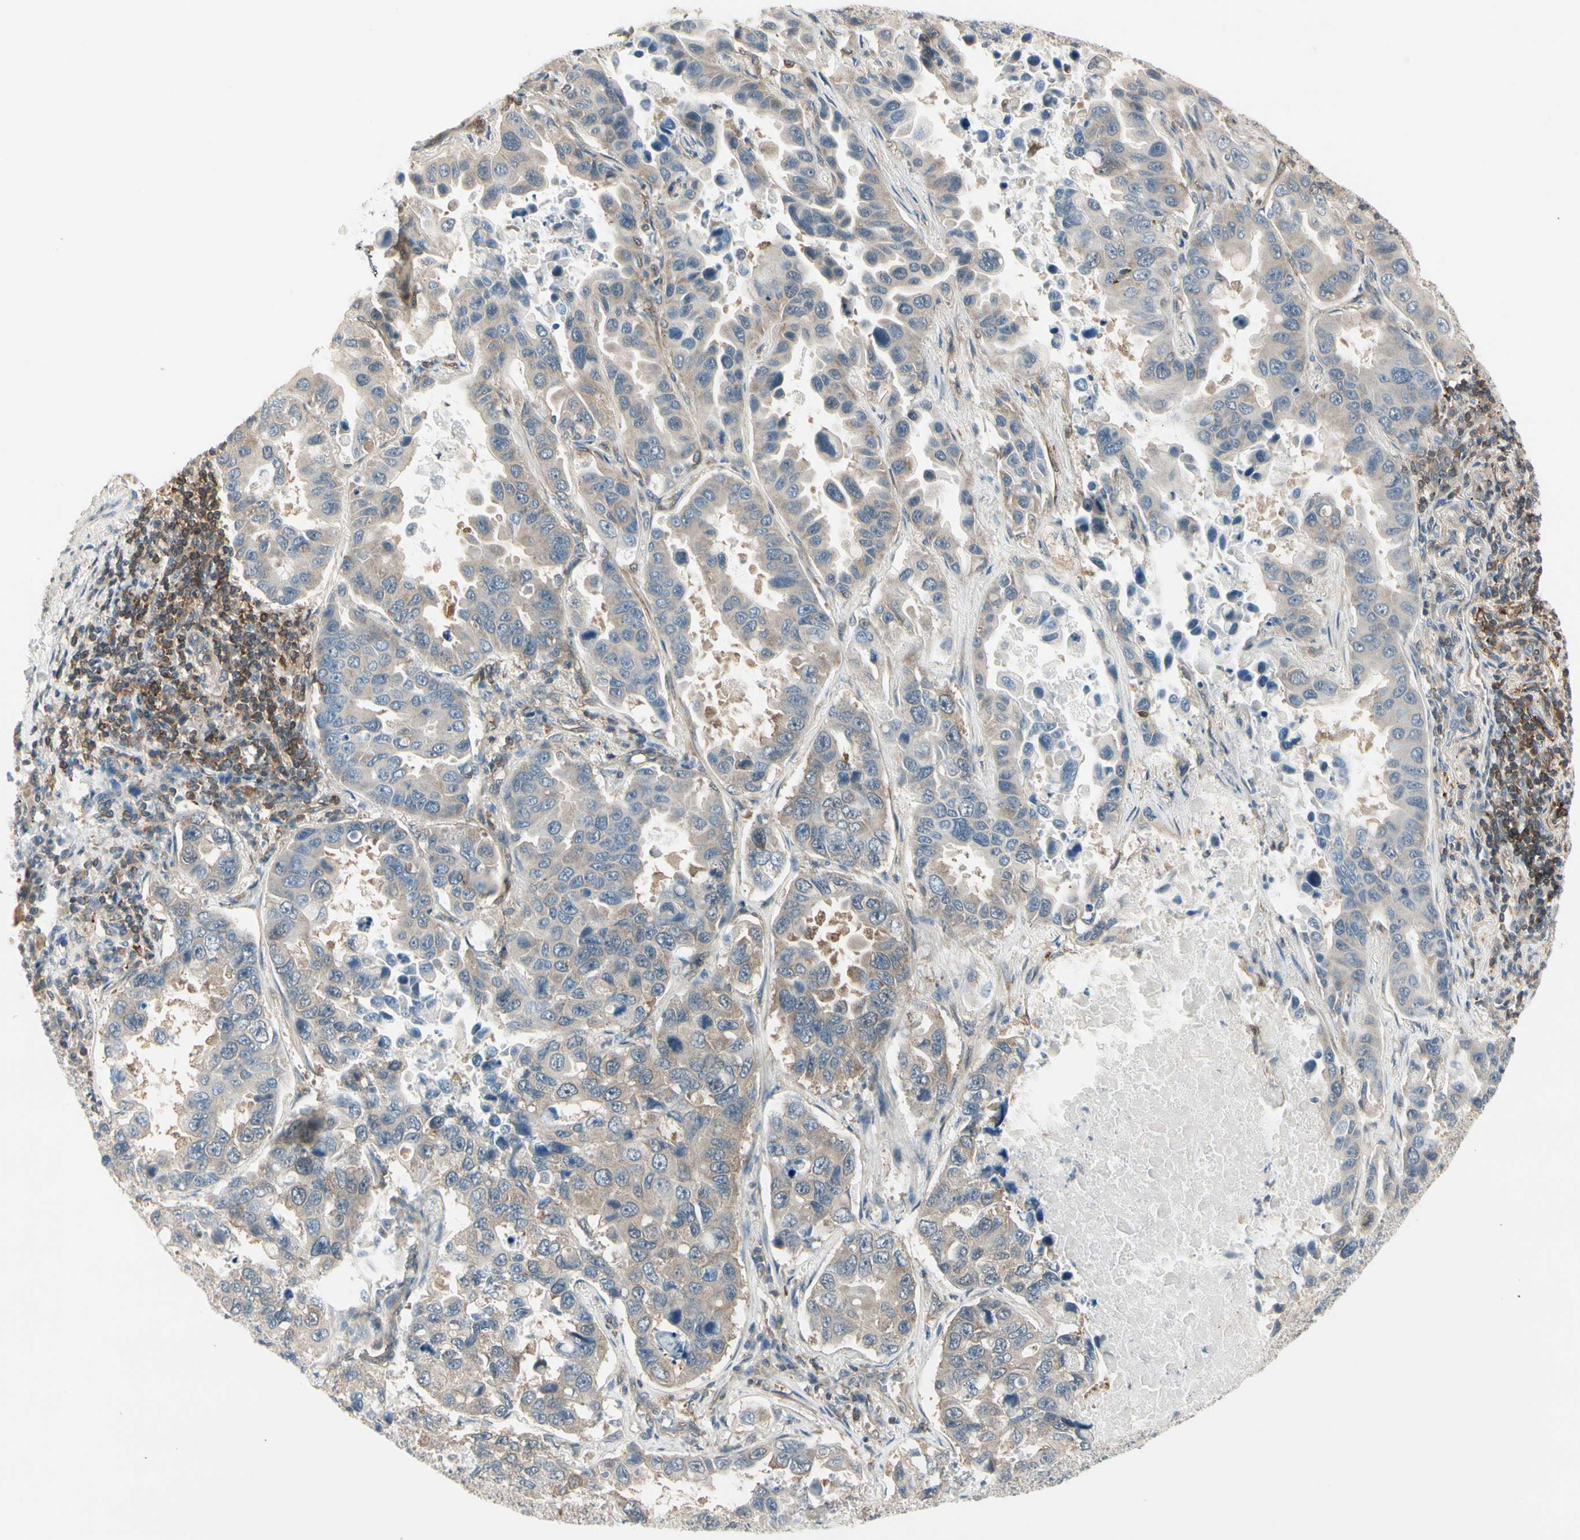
{"staining": {"intensity": "weak", "quantity": "25%-75%", "location": "cytoplasmic/membranous"}, "tissue": "lung cancer", "cell_type": "Tumor cells", "image_type": "cancer", "snomed": [{"axis": "morphology", "description": "Adenocarcinoma, NOS"}, {"axis": "topography", "description": "Lung"}], "caption": "Lung cancer (adenocarcinoma) stained with a brown dye demonstrates weak cytoplasmic/membranous positive positivity in approximately 25%-75% of tumor cells.", "gene": "OXSR1", "patient": {"sex": "male", "age": 64}}